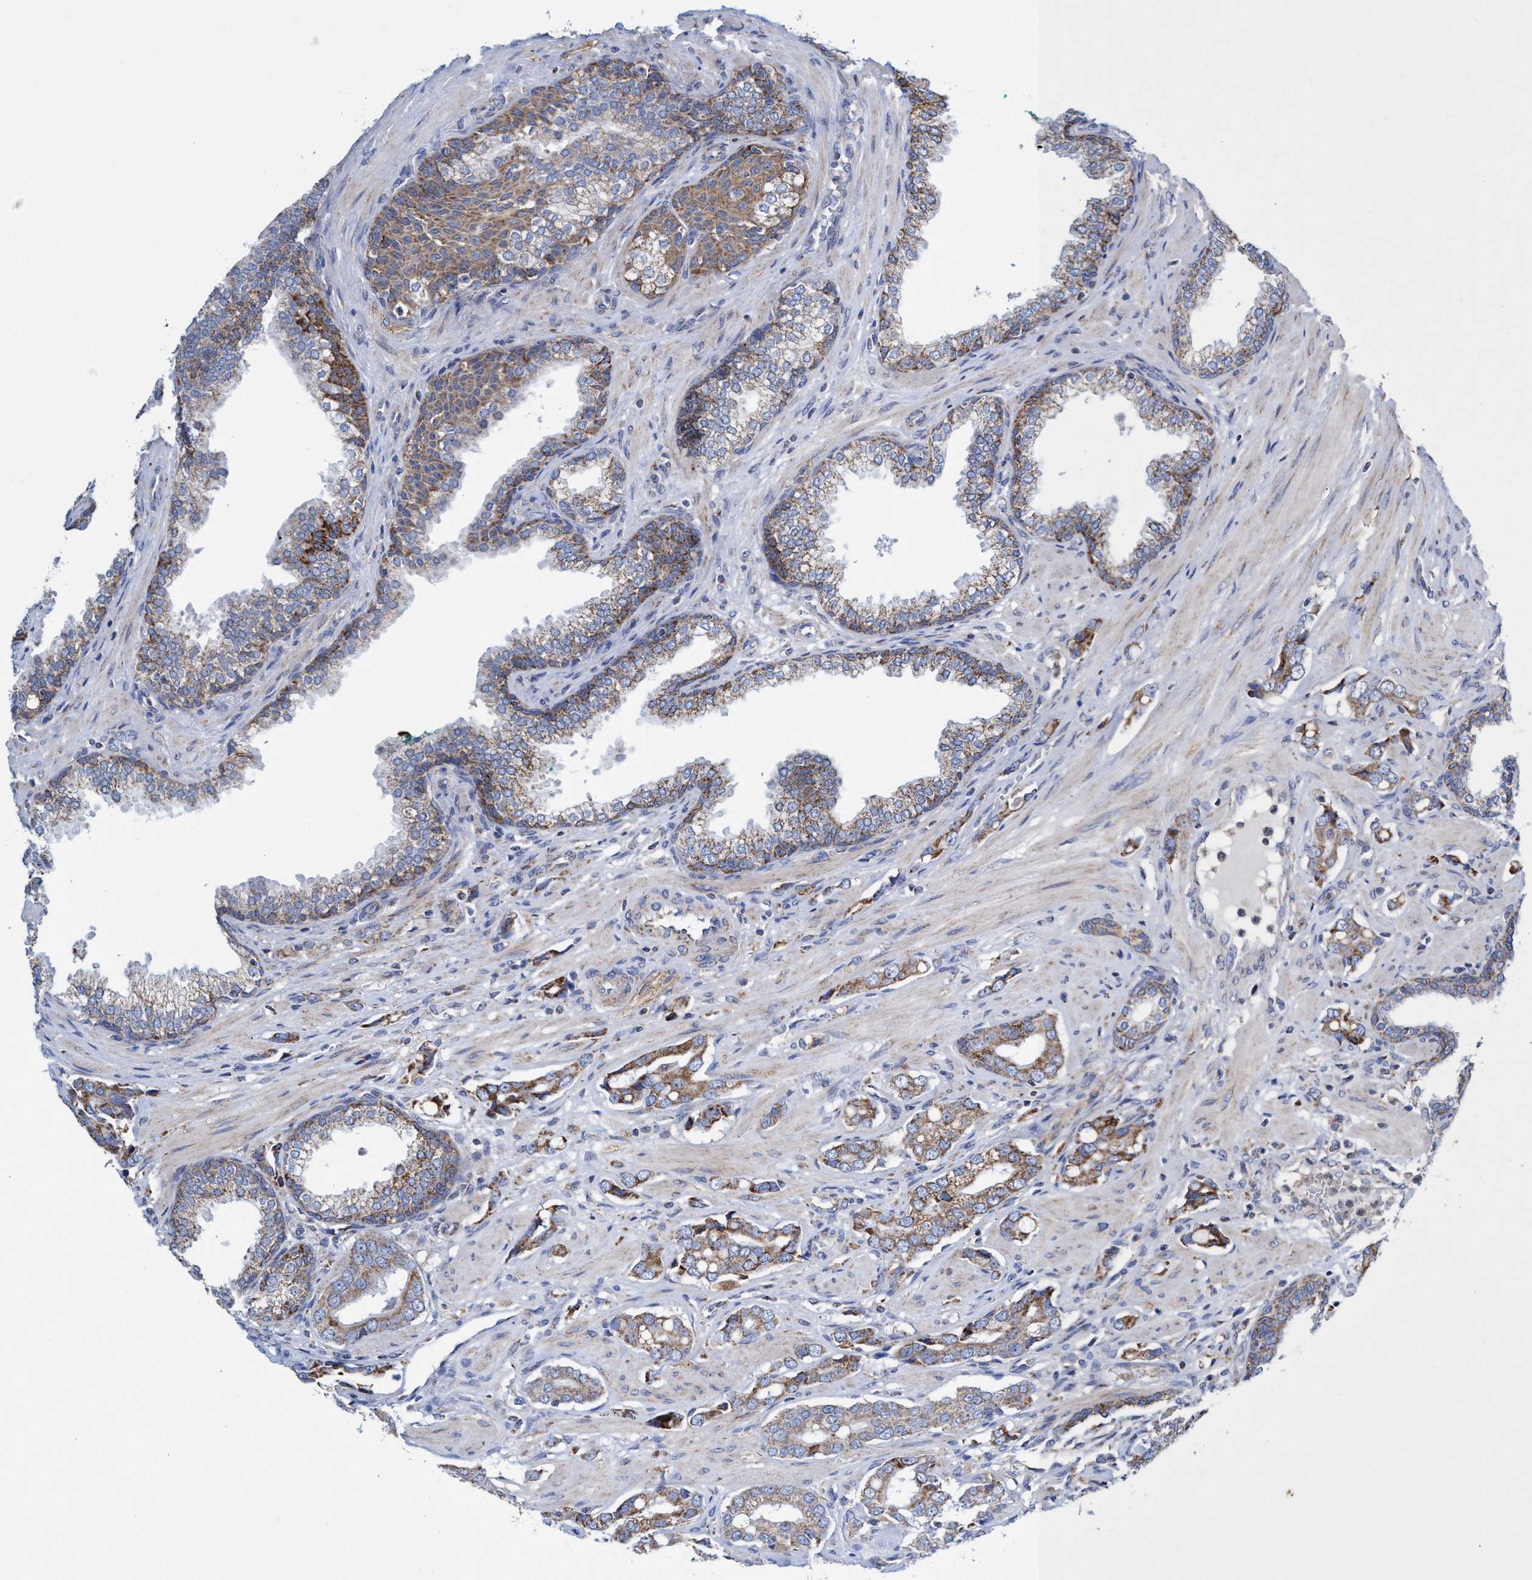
{"staining": {"intensity": "moderate", "quantity": ">75%", "location": "cytoplasmic/membranous"}, "tissue": "prostate cancer", "cell_type": "Tumor cells", "image_type": "cancer", "snomed": [{"axis": "morphology", "description": "Adenocarcinoma, High grade"}, {"axis": "topography", "description": "Prostate"}], "caption": "This is an image of immunohistochemistry staining of adenocarcinoma (high-grade) (prostate), which shows moderate expression in the cytoplasmic/membranous of tumor cells.", "gene": "ZNF750", "patient": {"sex": "male", "age": 52}}